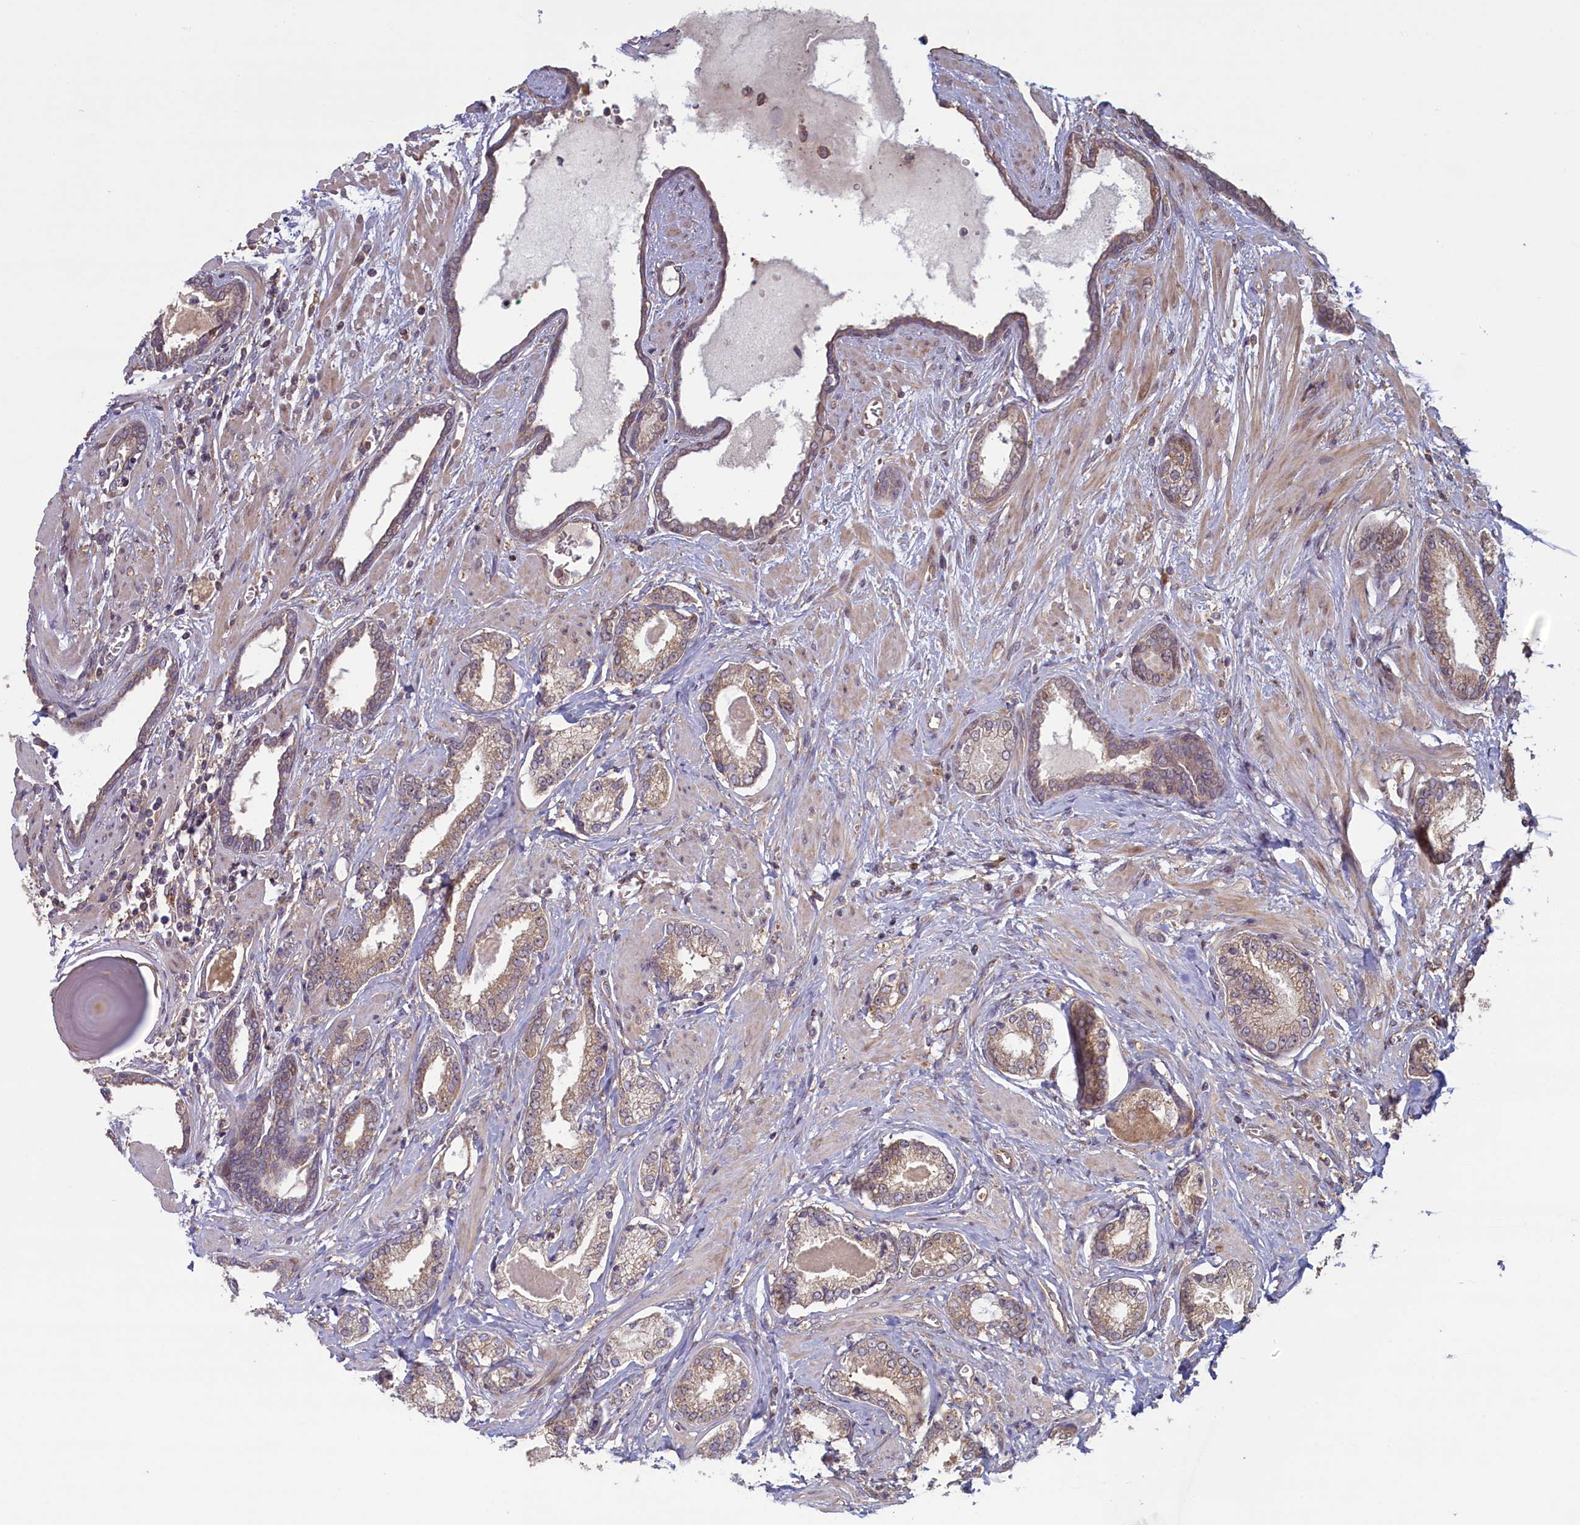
{"staining": {"intensity": "weak", "quantity": "25%-75%", "location": "cytoplasmic/membranous"}, "tissue": "prostate cancer", "cell_type": "Tumor cells", "image_type": "cancer", "snomed": [{"axis": "morphology", "description": "Adenocarcinoma, Low grade"}, {"axis": "topography", "description": "Prostate"}], "caption": "Protein expression analysis of human prostate adenocarcinoma (low-grade) reveals weak cytoplasmic/membranous staining in approximately 25%-75% of tumor cells.", "gene": "CIAO2B", "patient": {"sex": "male", "age": 70}}